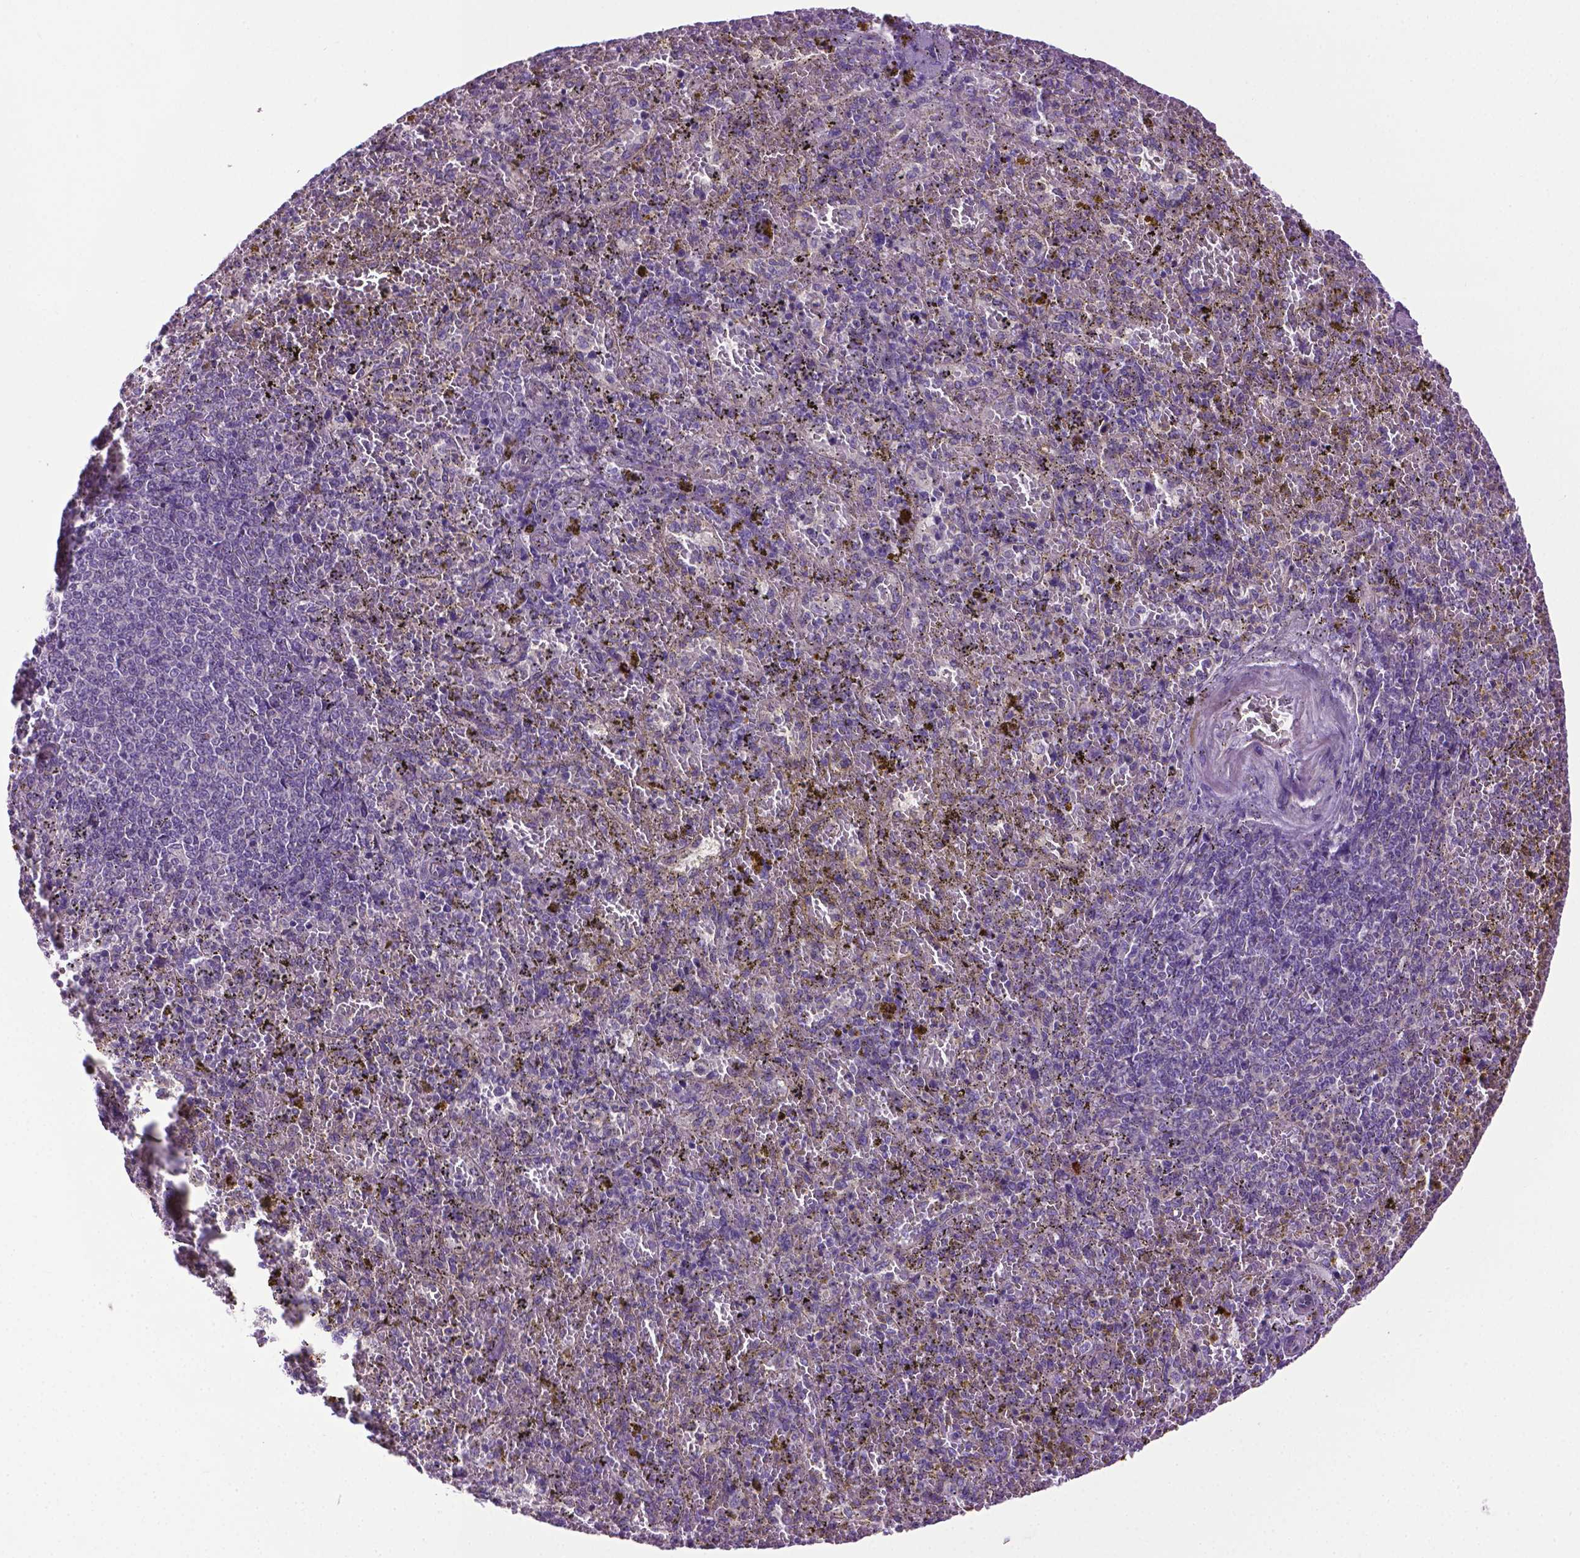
{"staining": {"intensity": "negative", "quantity": "none", "location": "none"}, "tissue": "spleen", "cell_type": "Cells in red pulp", "image_type": "normal", "snomed": [{"axis": "morphology", "description": "Normal tissue, NOS"}, {"axis": "topography", "description": "Spleen"}], "caption": "A high-resolution micrograph shows IHC staining of normal spleen, which reveals no significant expression in cells in red pulp.", "gene": "SPECC1L", "patient": {"sex": "female", "age": 50}}